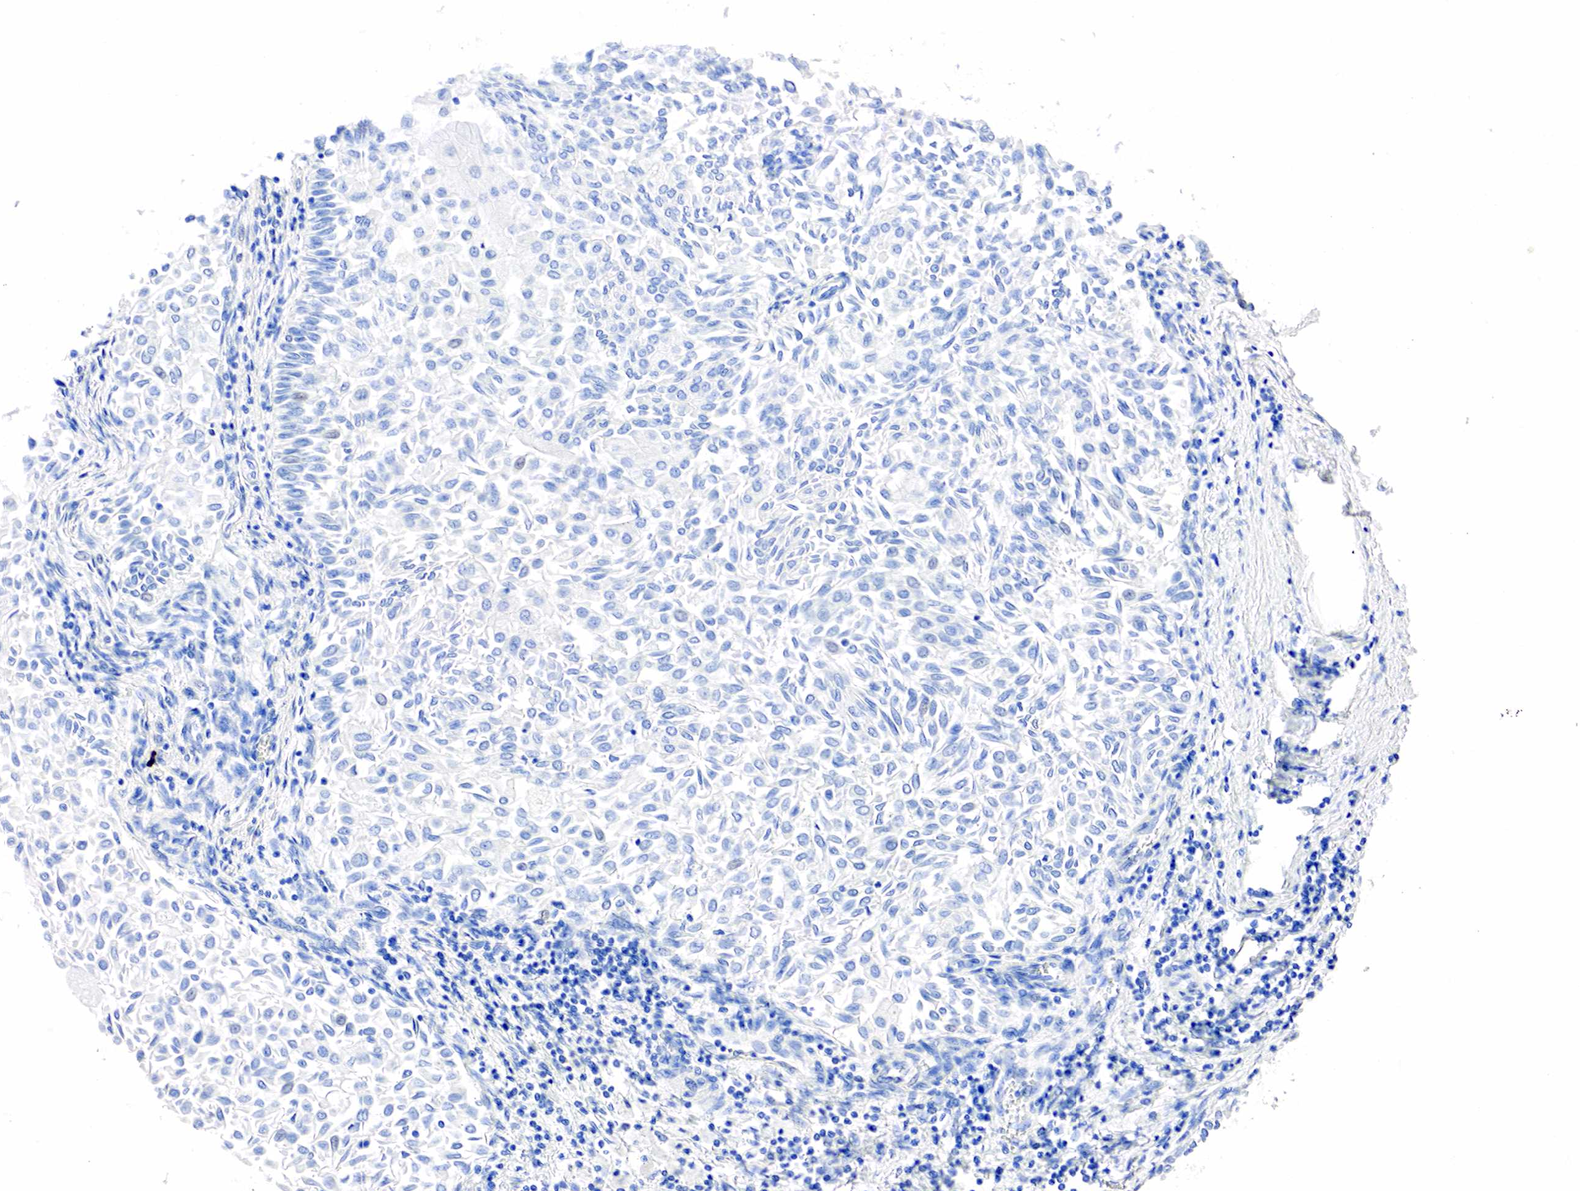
{"staining": {"intensity": "negative", "quantity": "none", "location": "none"}, "tissue": "urothelial cancer", "cell_type": "Tumor cells", "image_type": "cancer", "snomed": [{"axis": "morphology", "description": "Urothelial carcinoma, Low grade"}, {"axis": "topography", "description": "Urinary bladder"}], "caption": "High power microscopy photomicrograph of an immunohistochemistry (IHC) micrograph of urothelial cancer, revealing no significant staining in tumor cells.", "gene": "SST", "patient": {"sex": "male", "age": 64}}